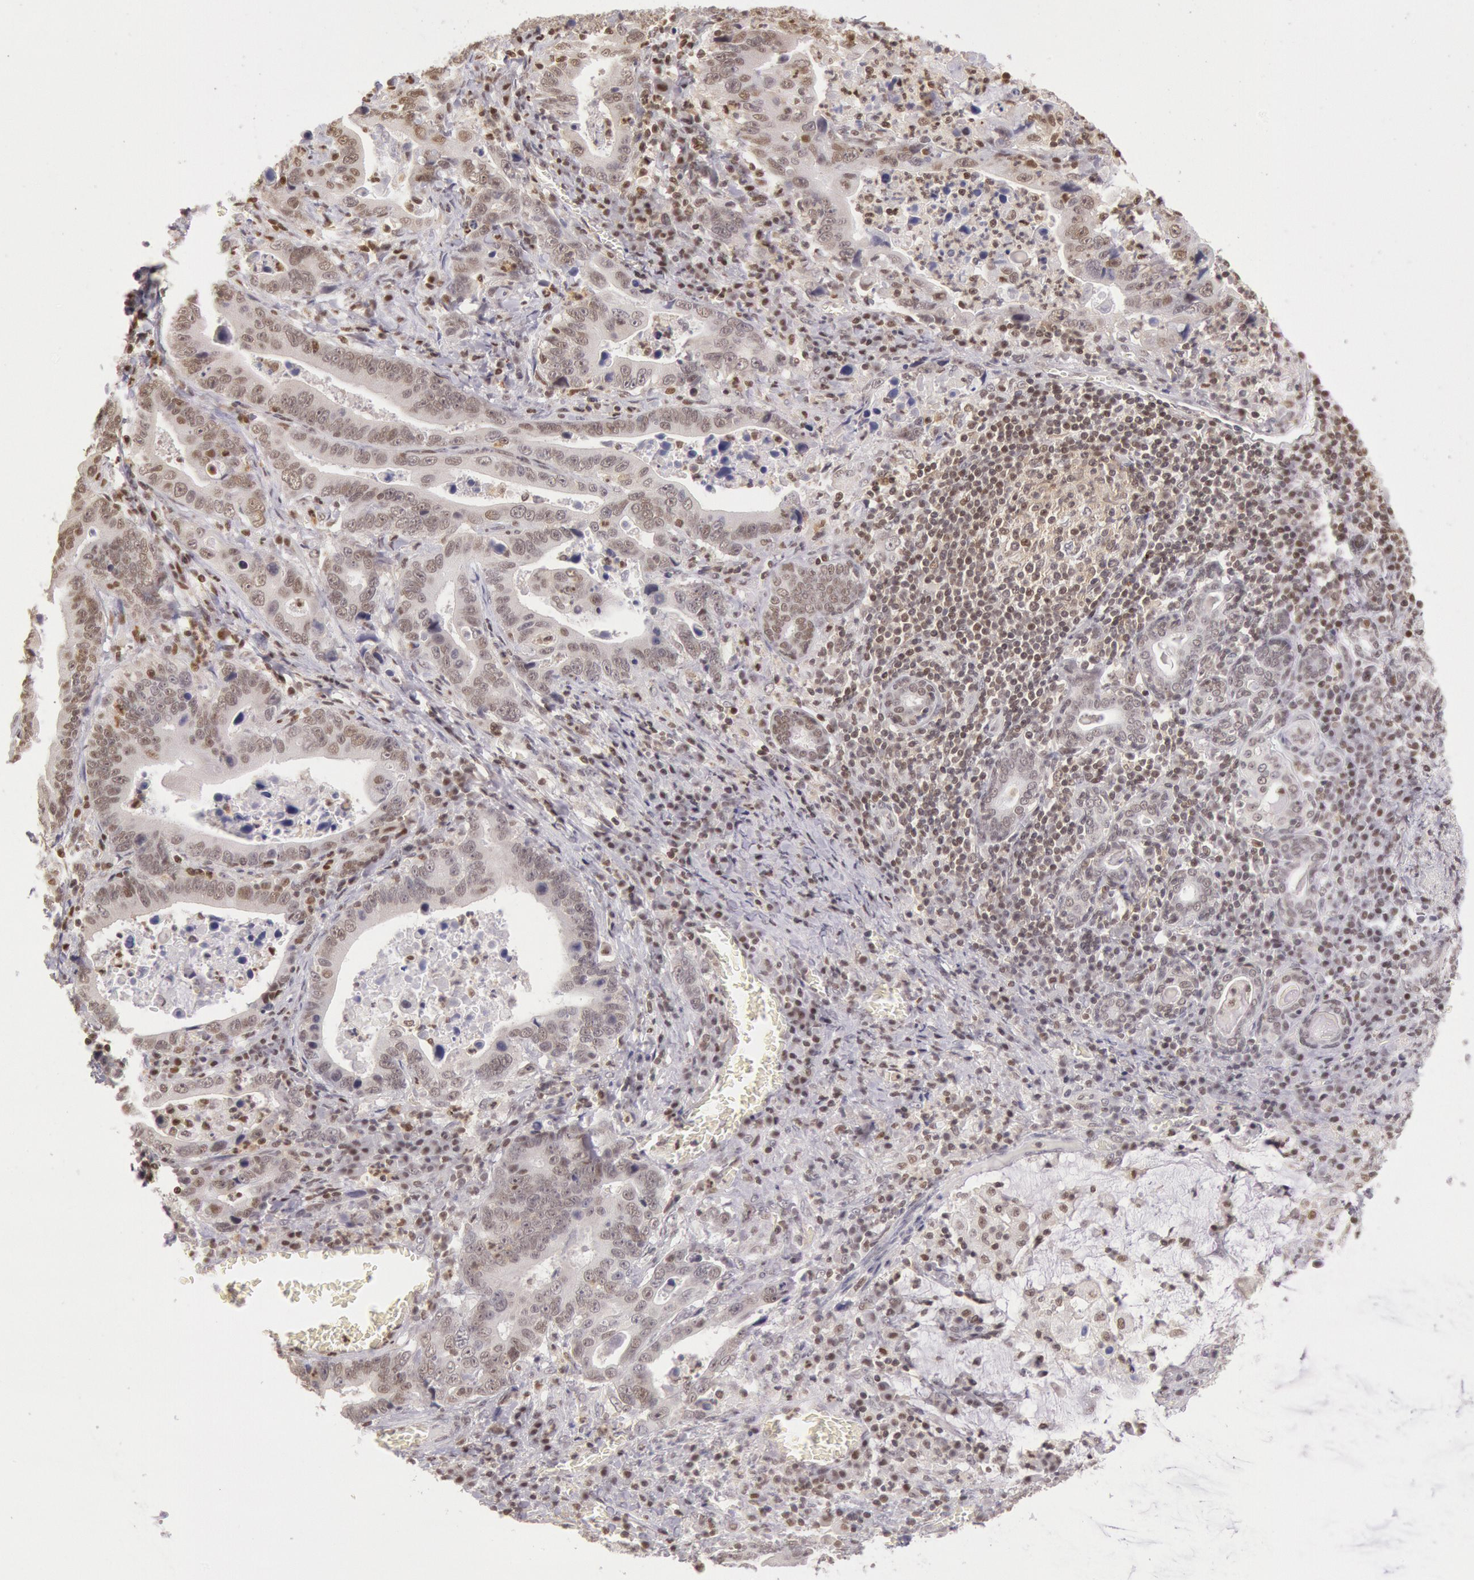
{"staining": {"intensity": "moderate", "quantity": ">75%", "location": "nuclear"}, "tissue": "stomach cancer", "cell_type": "Tumor cells", "image_type": "cancer", "snomed": [{"axis": "morphology", "description": "Adenocarcinoma, NOS"}, {"axis": "topography", "description": "Stomach, upper"}], "caption": "Moderate nuclear staining is appreciated in approximately >75% of tumor cells in stomach adenocarcinoma. (DAB IHC with brightfield microscopy, high magnification).", "gene": "ESS2", "patient": {"sex": "male", "age": 63}}